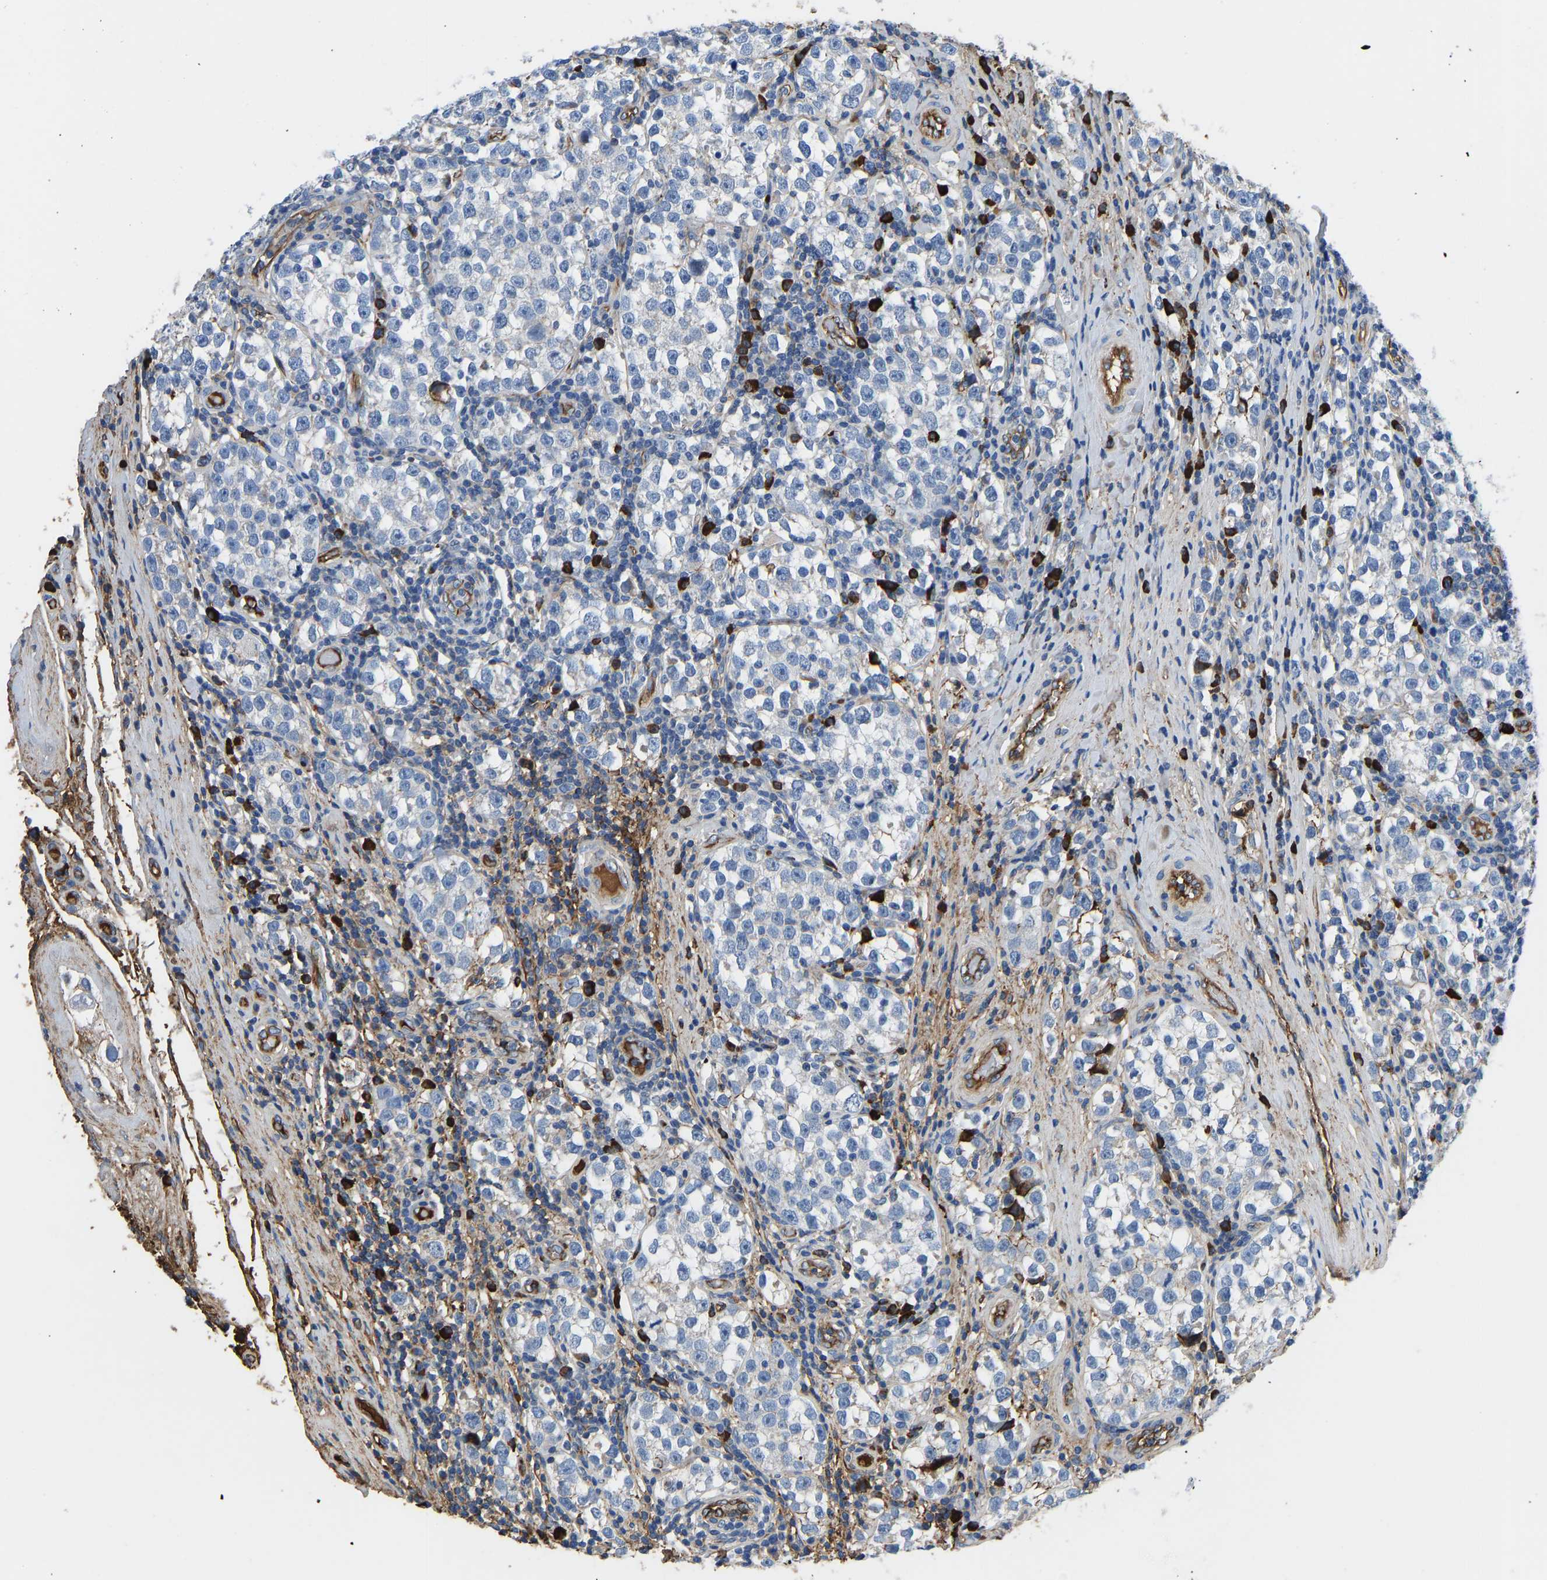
{"staining": {"intensity": "negative", "quantity": "none", "location": "none"}, "tissue": "testis cancer", "cell_type": "Tumor cells", "image_type": "cancer", "snomed": [{"axis": "morphology", "description": "Normal tissue, NOS"}, {"axis": "morphology", "description": "Seminoma, NOS"}, {"axis": "topography", "description": "Testis"}], "caption": "This is an immunohistochemistry image of human testis seminoma. There is no positivity in tumor cells.", "gene": "HSPG2", "patient": {"sex": "male", "age": 43}}